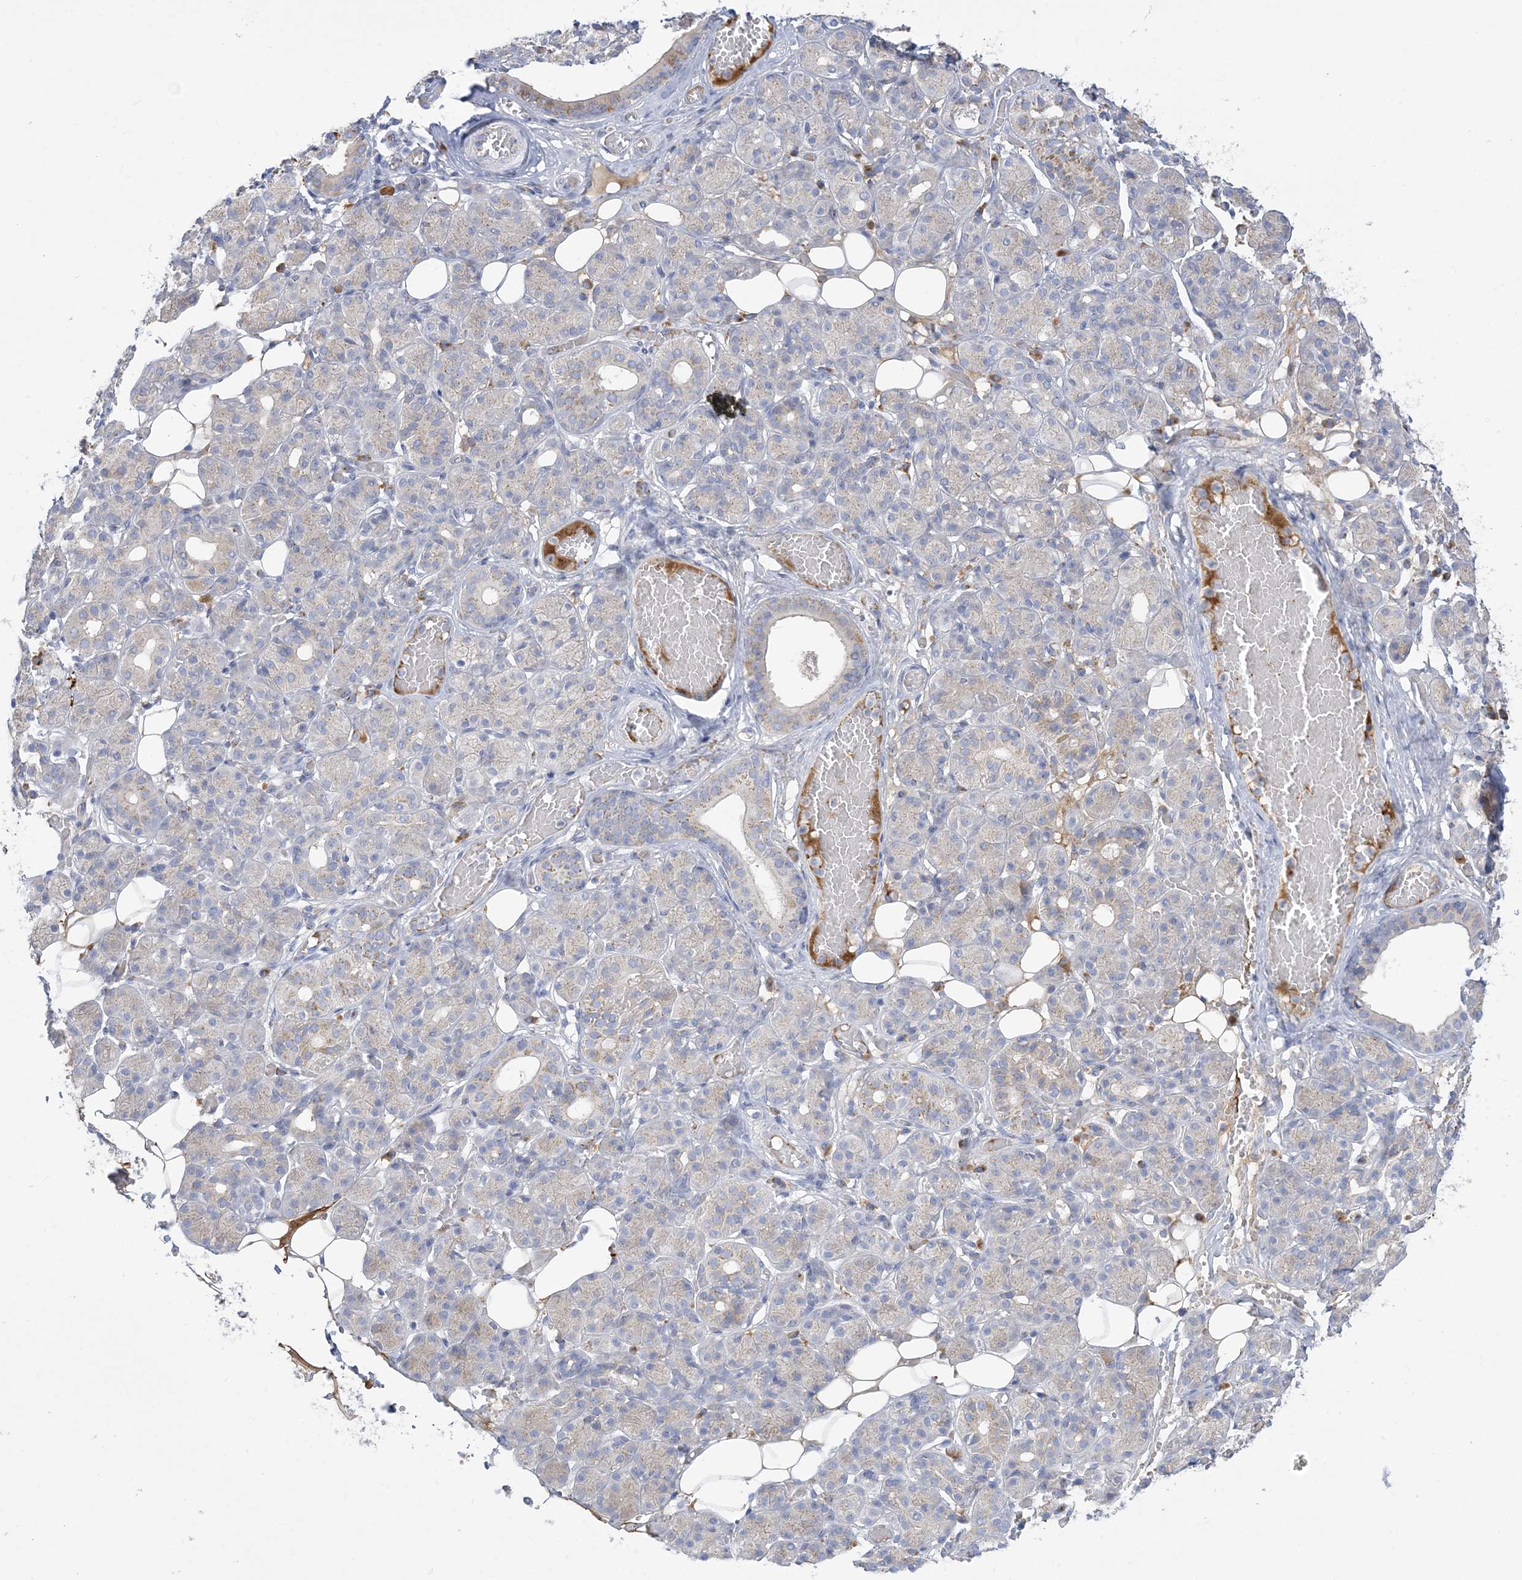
{"staining": {"intensity": "weak", "quantity": "<25%", "location": "cytoplasmic/membranous"}, "tissue": "salivary gland", "cell_type": "Glandular cells", "image_type": "normal", "snomed": [{"axis": "morphology", "description": "Normal tissue, NOS"}, {"axis": "topography", "description": "Salivary gland"}], "caption": "IHC micrograph of normal salivary gland stained for a protein (brown), which displays no positivity in glandular cells. Brightfield microscopy of immunohistochemistry (IHC) stained with DAB (3,3'-diaminobenzidine) (brown) and hematoxylin (blue), captured at high magnification.", "gene": "SEMA3D", "patient": {"sex": "male", "age": 63}}